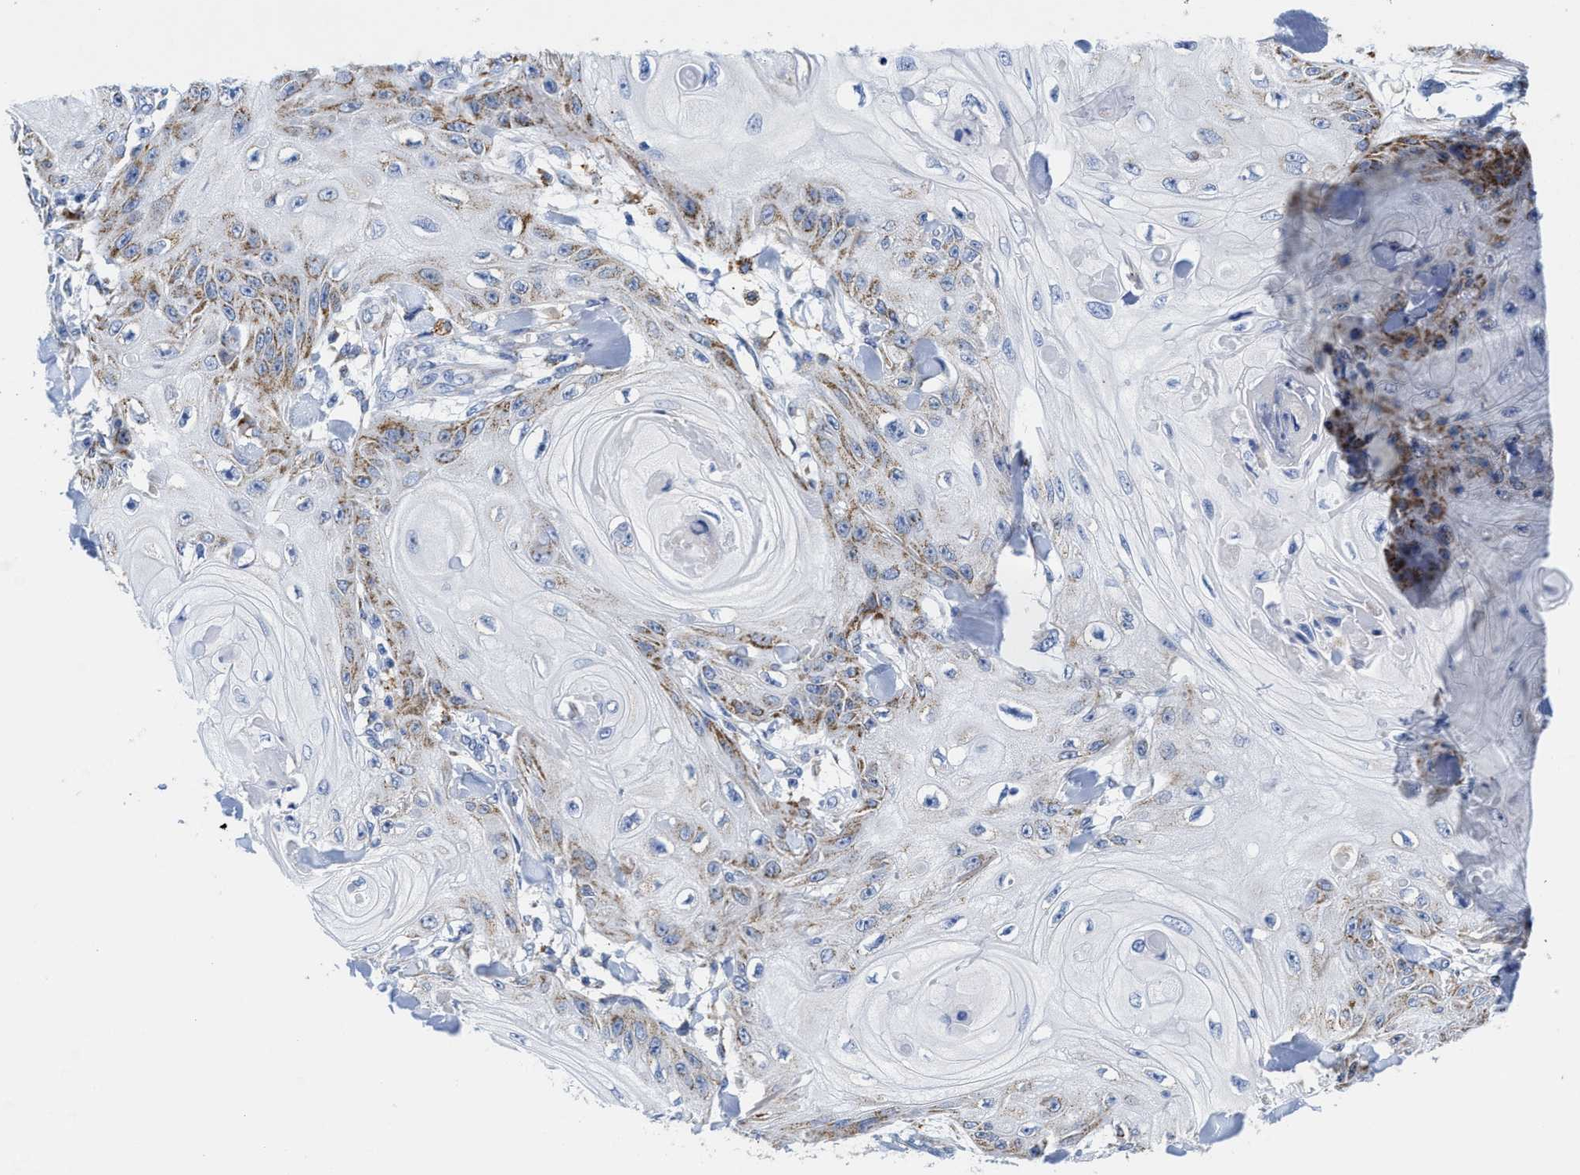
{"staining": {"intensity": "moderate", "quantity": "<25%", "location": "cytoplasmic/membranous"}, "tissue": "skin cancer", "cell_type": "Tumor cells", "image_type": "cancer", "snomed": [{"axis": "morphology", "description": "Squamous cell carcinoma, NOS"}, {"axis": "topography", "description": "Skin"}], "caption": "Skin squamous cell carcinoma stained with a protein marker exhibits moderate staining in tumor cells.", "gene": "TBRG4", "patient": {"sex": "male", "age": 74}}